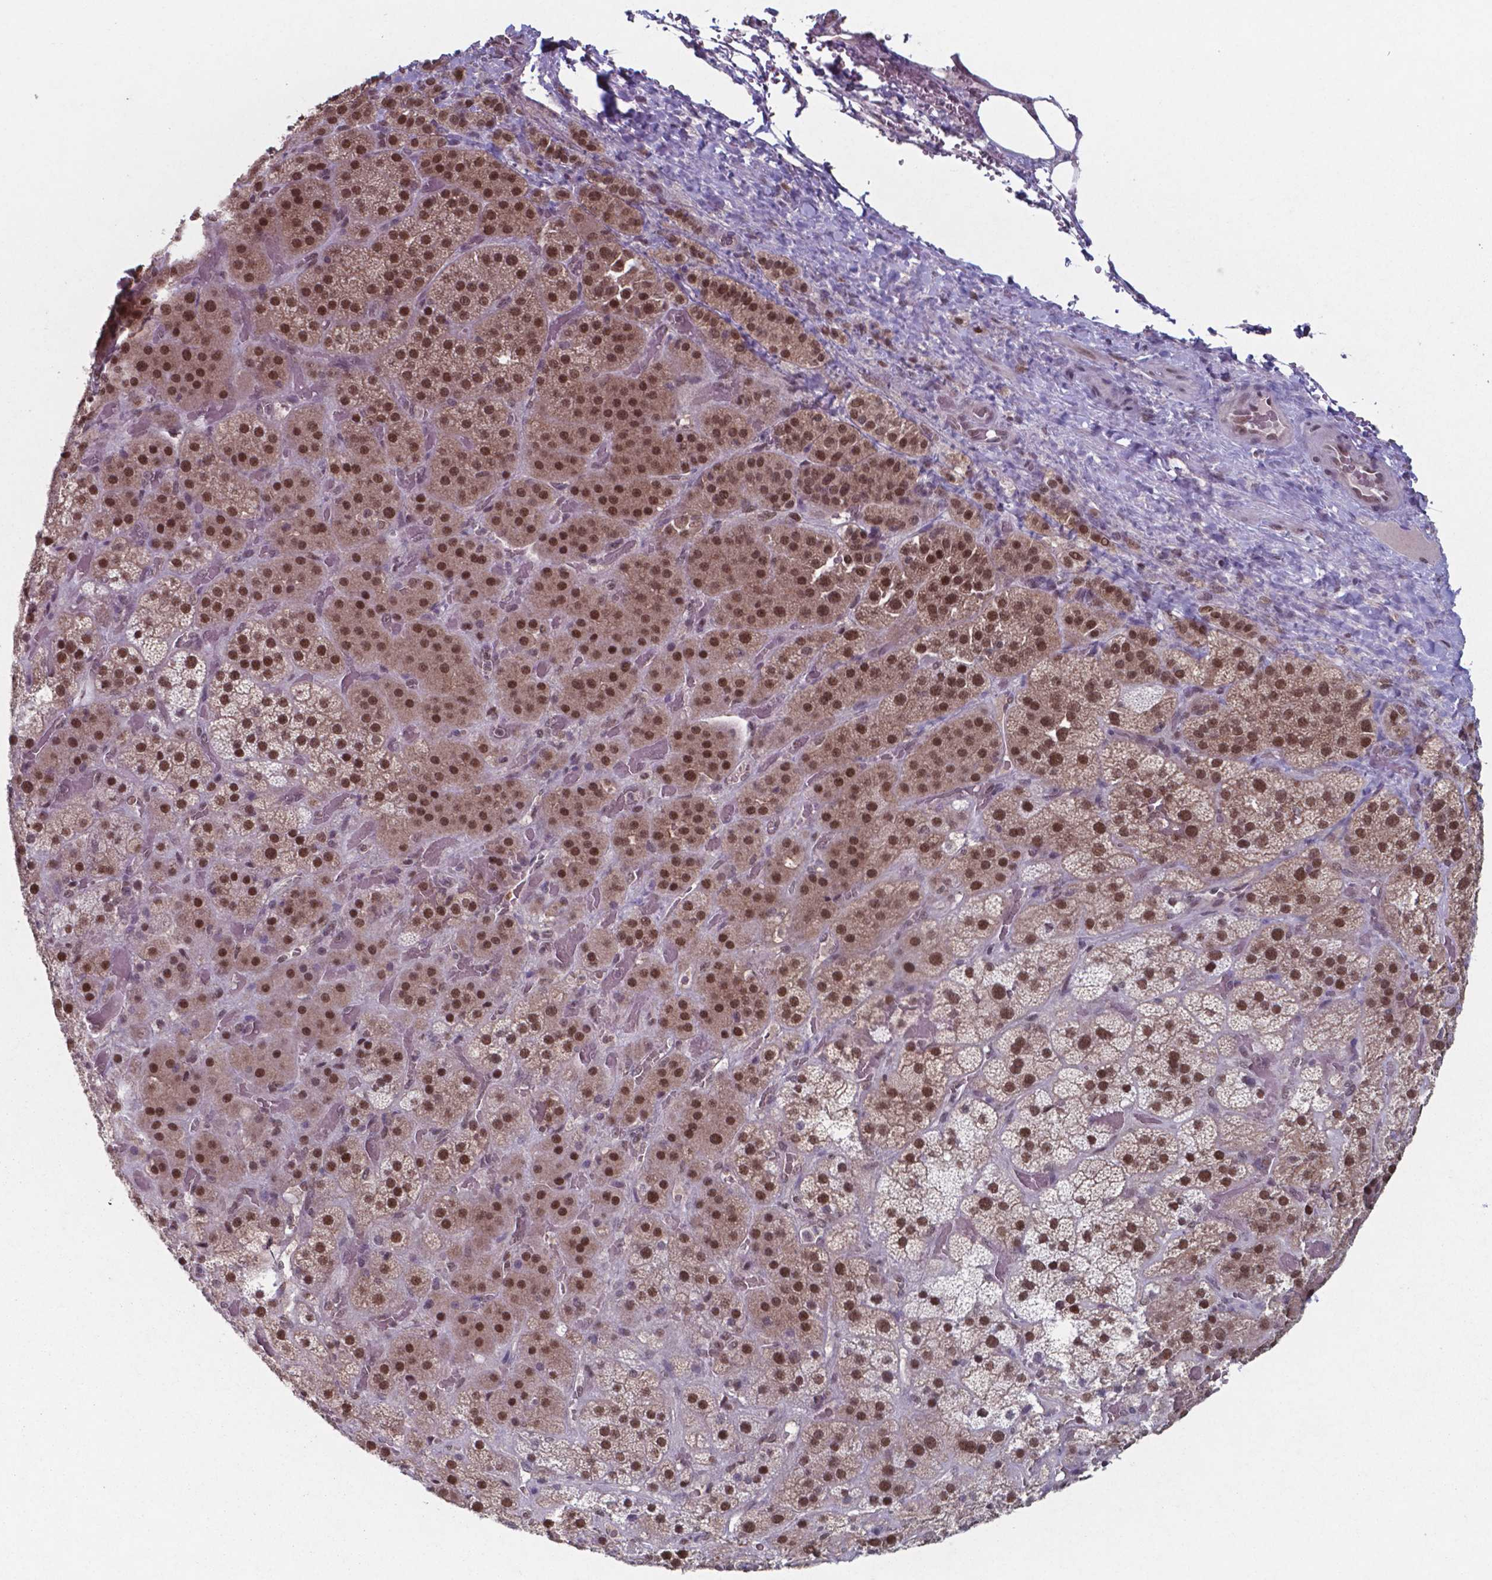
{"staining": {"intensity": "strong", "quantity": ">75%", "location": "nuclear"}, "tissue": "adrenal gland", "cell_type": "Glandular cells", "image_type": "normal", "snomed": [{"axis": "morphology", "description": "Normal tissue, NOS"}, {"axis": "topography", "description": "Adrenal gland"}], "caption": "Immunohistochemical staining of normal human adrenal gland shows >75% levels of strong nuclear protein expression in about >75% of glandular cells. The staining is performed using DAB (3,3'-diaminobenzidine) brown chromogen to label protein expression. The nuclei are counter-stained blue using hematoxylin.", "gene": "UBA1", "patient": {"sex": "male", "age": 57}}